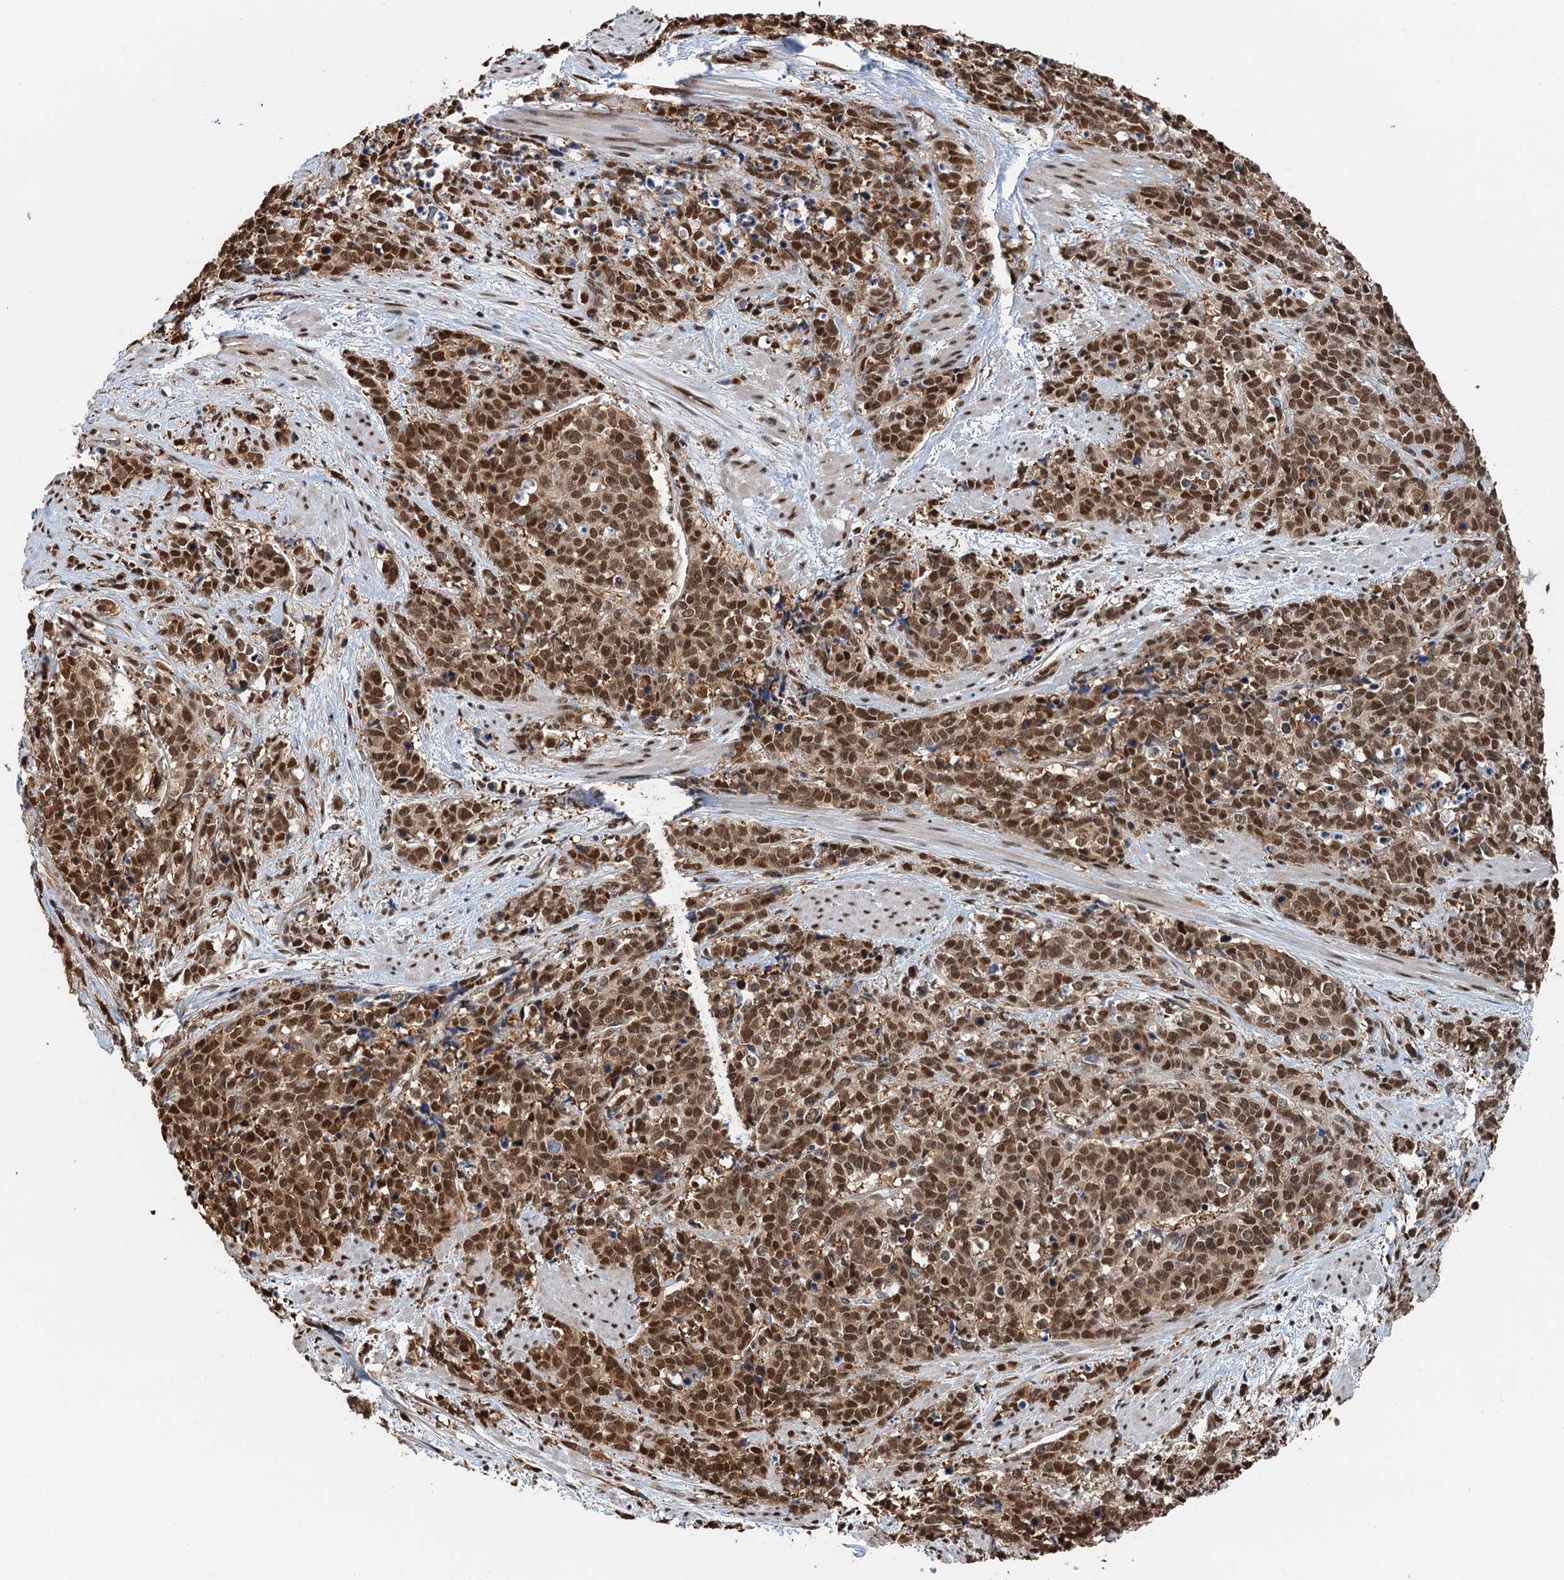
{"staining": {"intensity": "strong", "quantity": ">75%", "location": "nuclear"}, "tissue": "cervical cancer", "cell_type": "Tumor cells", "image_type": "cancer", "snomed": [{"axis": "morphology", "description": "Squamous cell carcinoma, NOS"}, {"axis": "topography", "description": "Cervix"}], "caption": "Brown immunohistochemical staining in squamous cell carcinoma (cervical) demonstrates strong nuclear expression in approximately >75% of tumor cells.", "gene": "CFDP1", "patient": {"sex": "female", "age": 60}}